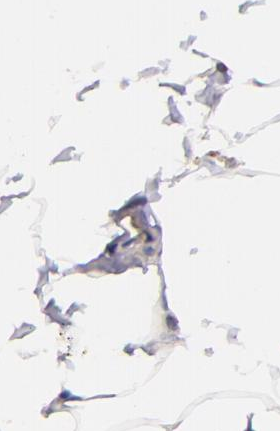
{"staining": {"intensity": "moderate", "quantity": ">75%", "location": "cytoplasmic/membranous"}, "tissue": "adipose tissue", "cell_type": "Adipocytes", "image_type": "normal", "snomed": [{"axis": "morphology", "description": "Normal tissue, NOS"}, {"axis": "topography", "description": "Vascular tissue"}], "caption": "Adipocytes show medium levels of moderate cytoplasmic/membranous positivity in about >75% of cells in normal adipose tissue. (IHC, brightfield microscopy, high magnification).", "gene": "IDH3G", "patient": {"sex": "male", "age": 41}}